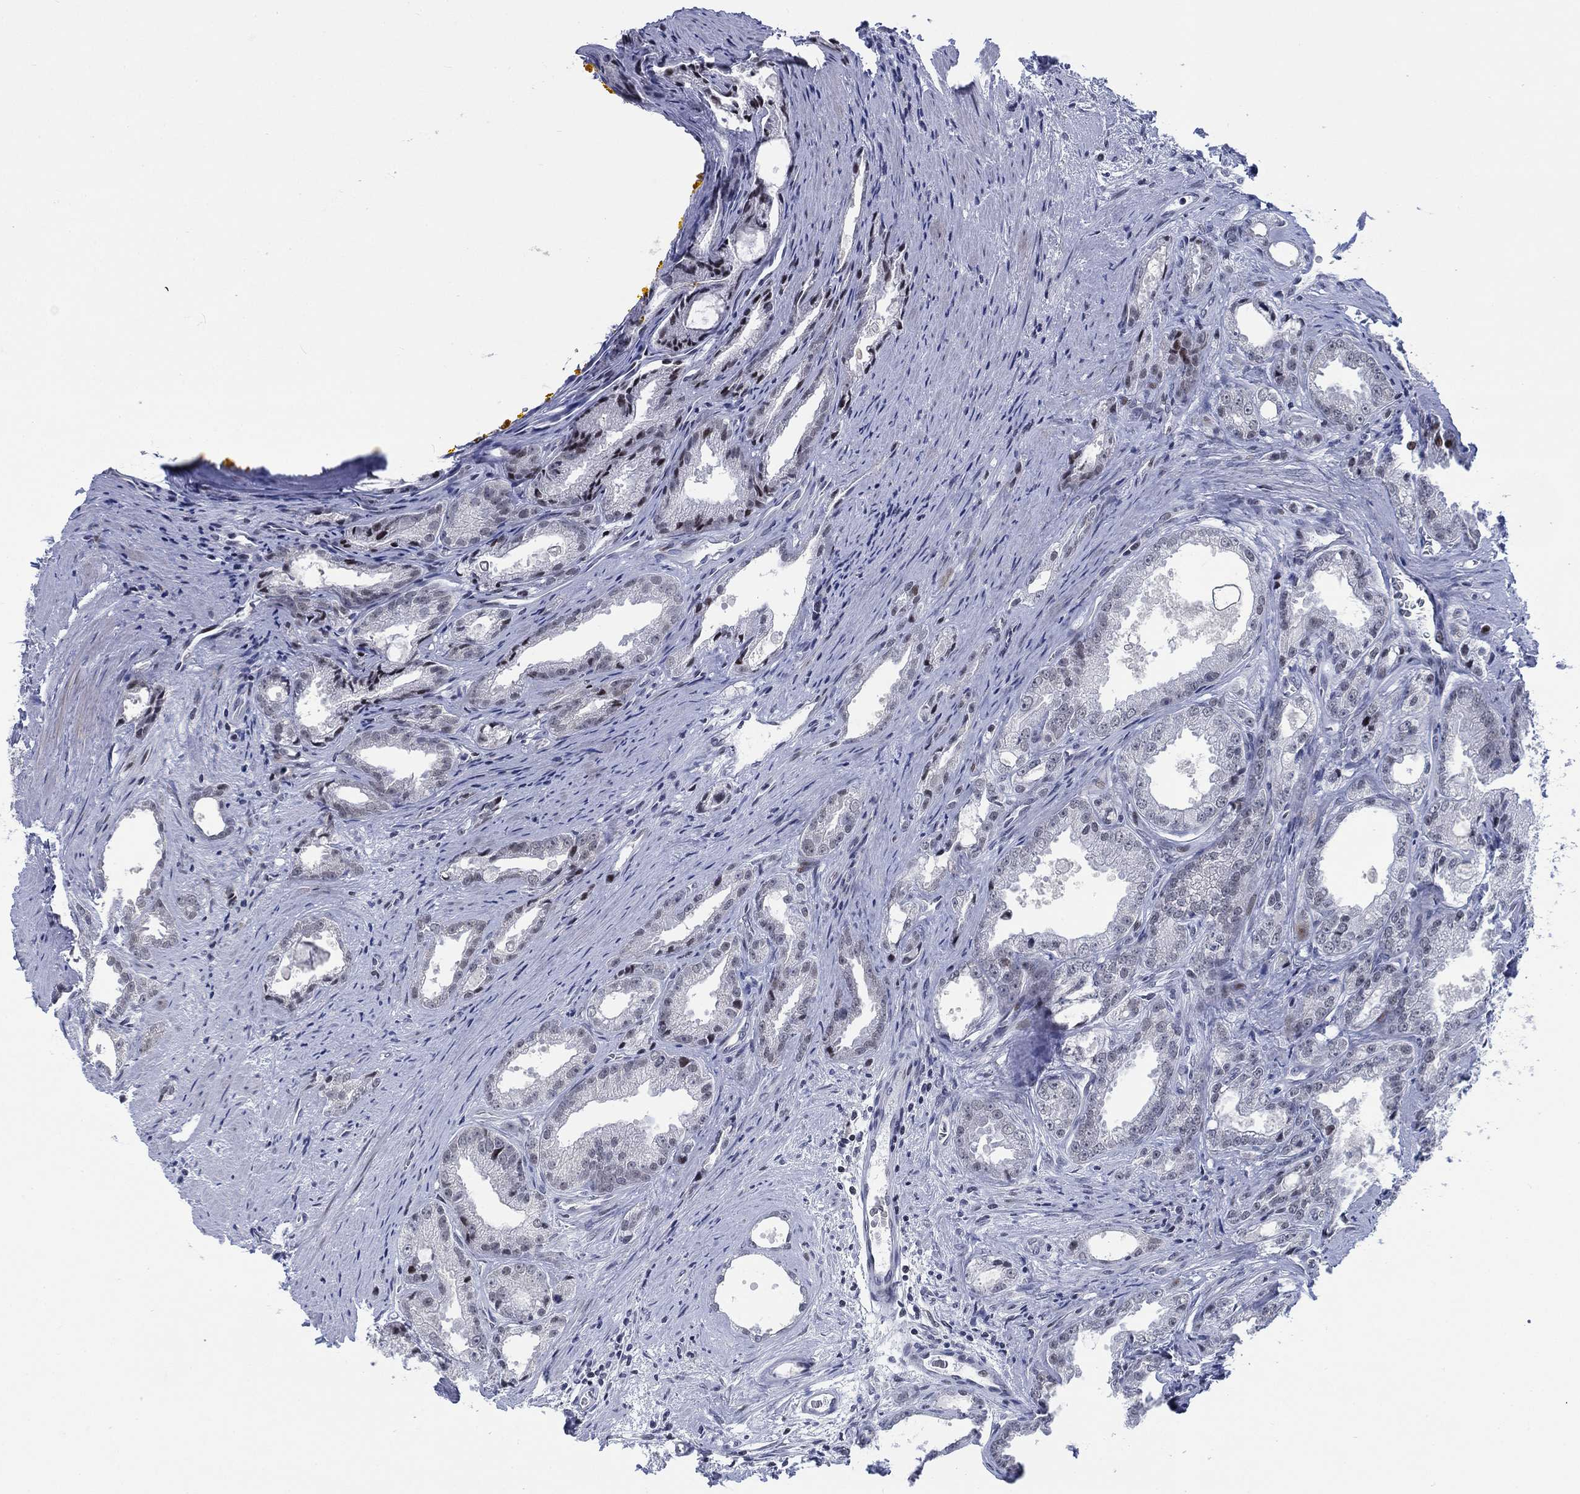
{"staining": {"intensity": "negative", "quantity": "none", "location": "none"}, "tissue": "prostate cancer", "cell_type": "Tumor cells", "image_type": "cancer", "snomed": [{"axis": "morphology", "description": "Adenocarcinoma, NOS"}, {"axis": "morphology", "description": "Adenocarcinoma, High grade"}, {"axis": "topography", "description": "Prostate"}], "caption": "An IHC image of prostate cancer is shown. There is no staining in tumor cells of prostate cancer.", "gene": "NEU3", "patient": {"sex": "male", "age": 70}}